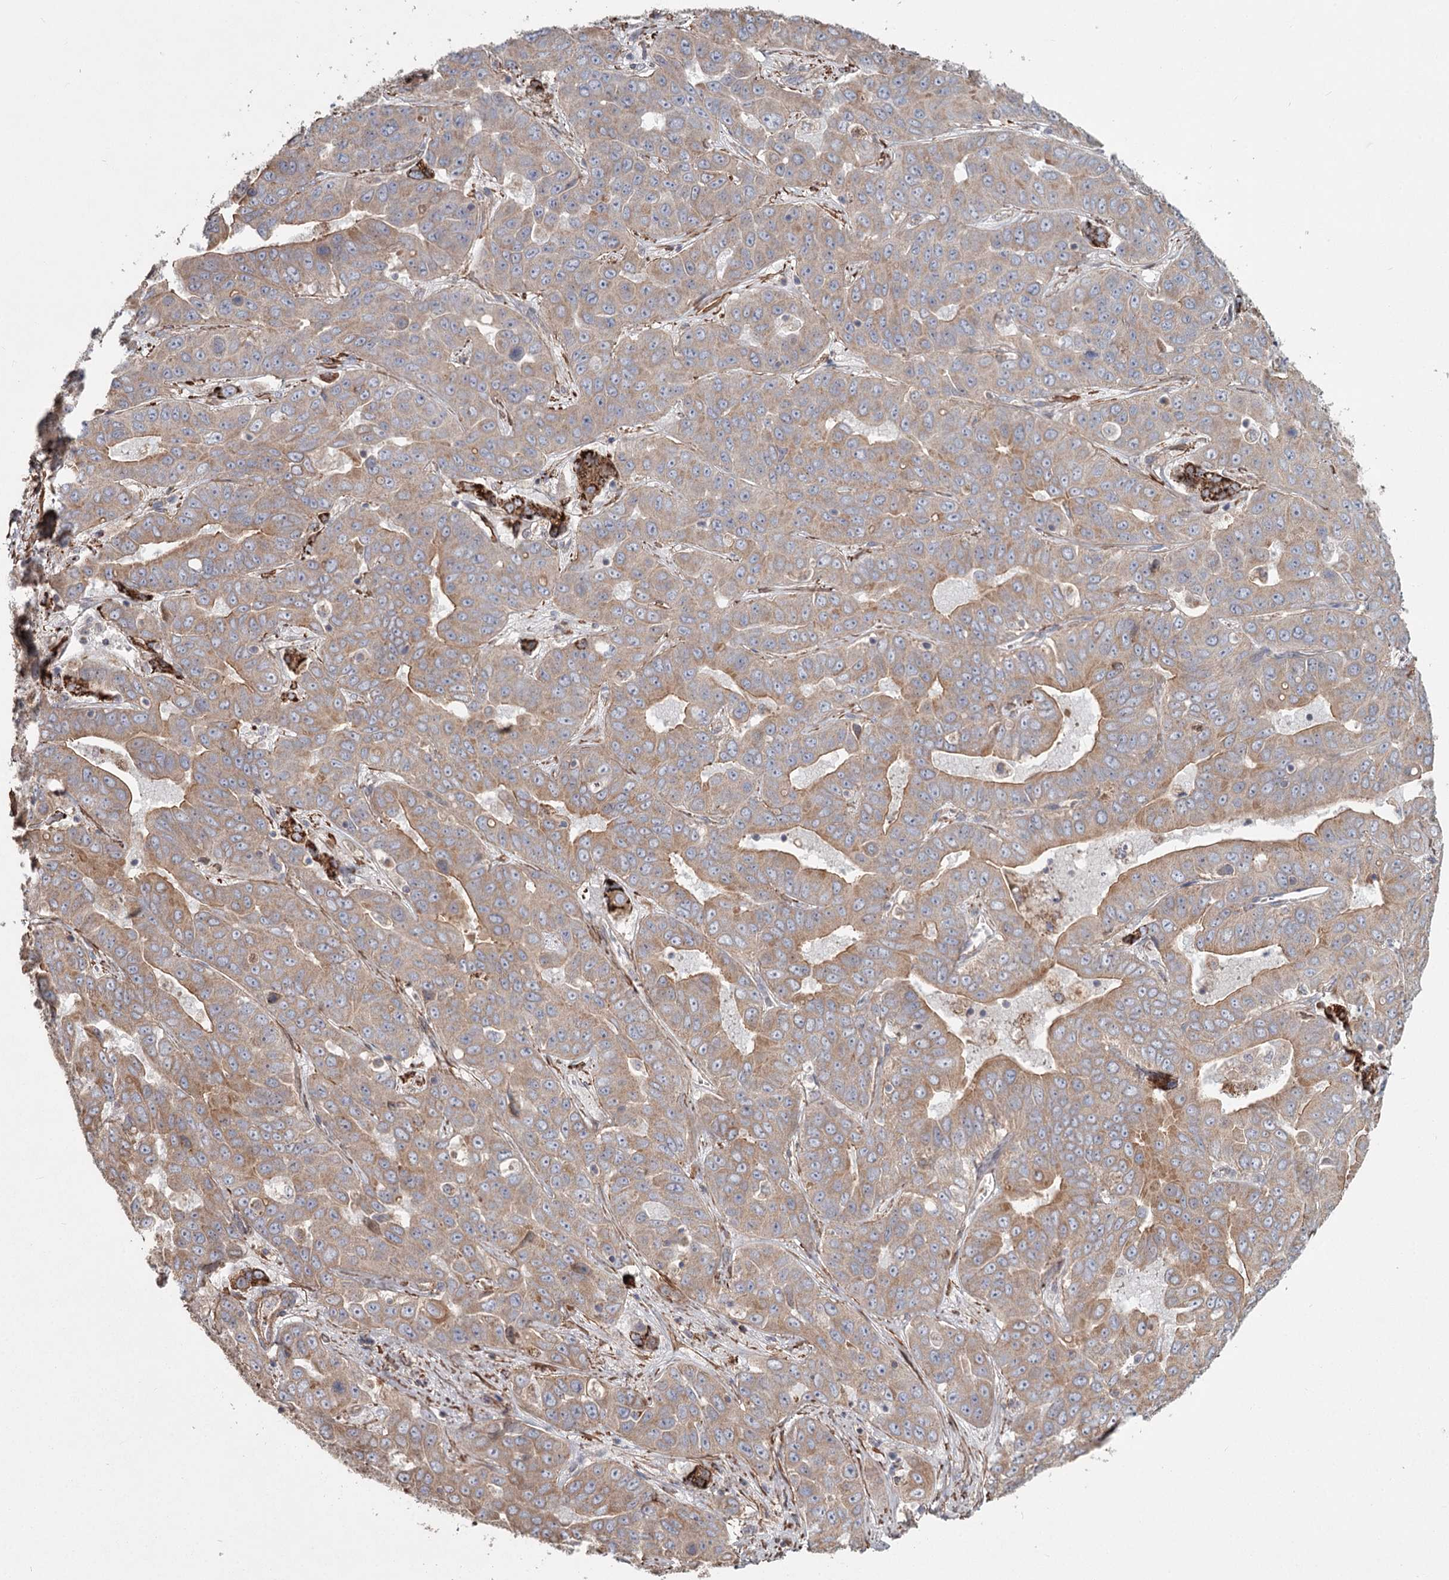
{"staining": {"intensity": "moderate", "quantity": "25%-75%", "location": "cytoplasmic/membranous"}, "tissue": "liver cancer", "cell_type": "Tumor cells", "image_type": "cancer", "snomed": [{"axis": "morphology", "description": "Cholangiocarcinoma"}, {"axis": "topography", "description": "Liver"}], "caption": "Liver cholangiocarcinoma stained for a protein displays moderate cytoplasmic/membranous positivity in tumor cells.", "gene": "DHRS9", "patient": {"sex": "female", "age": 52}}